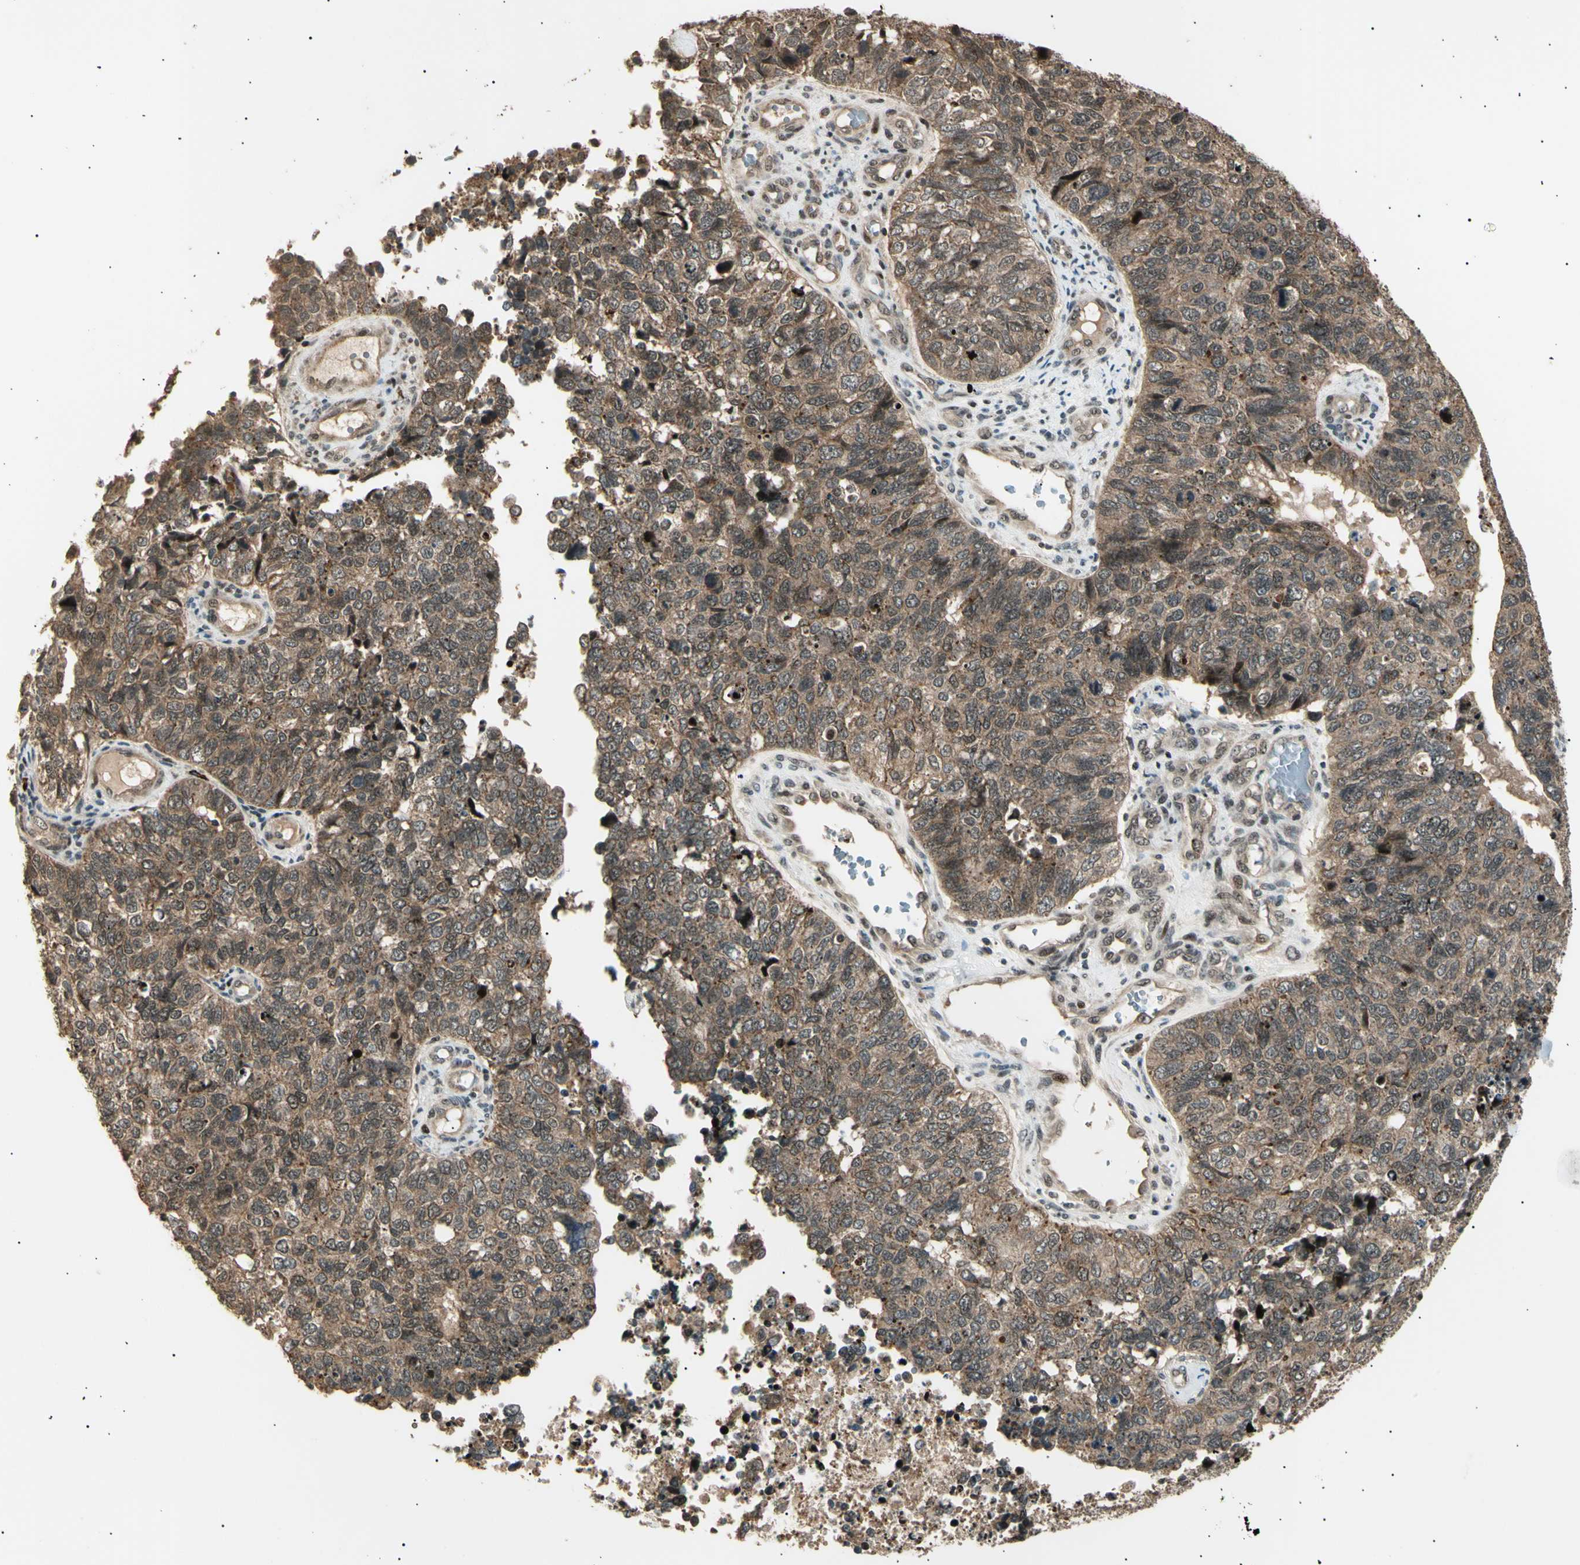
{"staining": {"intensity": "weak", "quantity": ">75%", "location": "cytoplasmic/membranous,nuclear"}, "tissue": "cervical cancer", "cell_type": "Tumor cells", "image_type": "cancer", "snomed": [{"axis": "morphology", "description": "Squamous cell carcinoma, NOS"}, {"axis": "topography", "description": "Cervix"}], "caption": "The histopathology image exhibits immunohistochemical staining of squamous cell carcinoma (cervical). There is weak cytoplasmic/membranous and nuclear staining is appreciated in approximately >75% of tumor cells.", "gene": "NUAK2", "patient": {"sex": "female", "age": 63}}